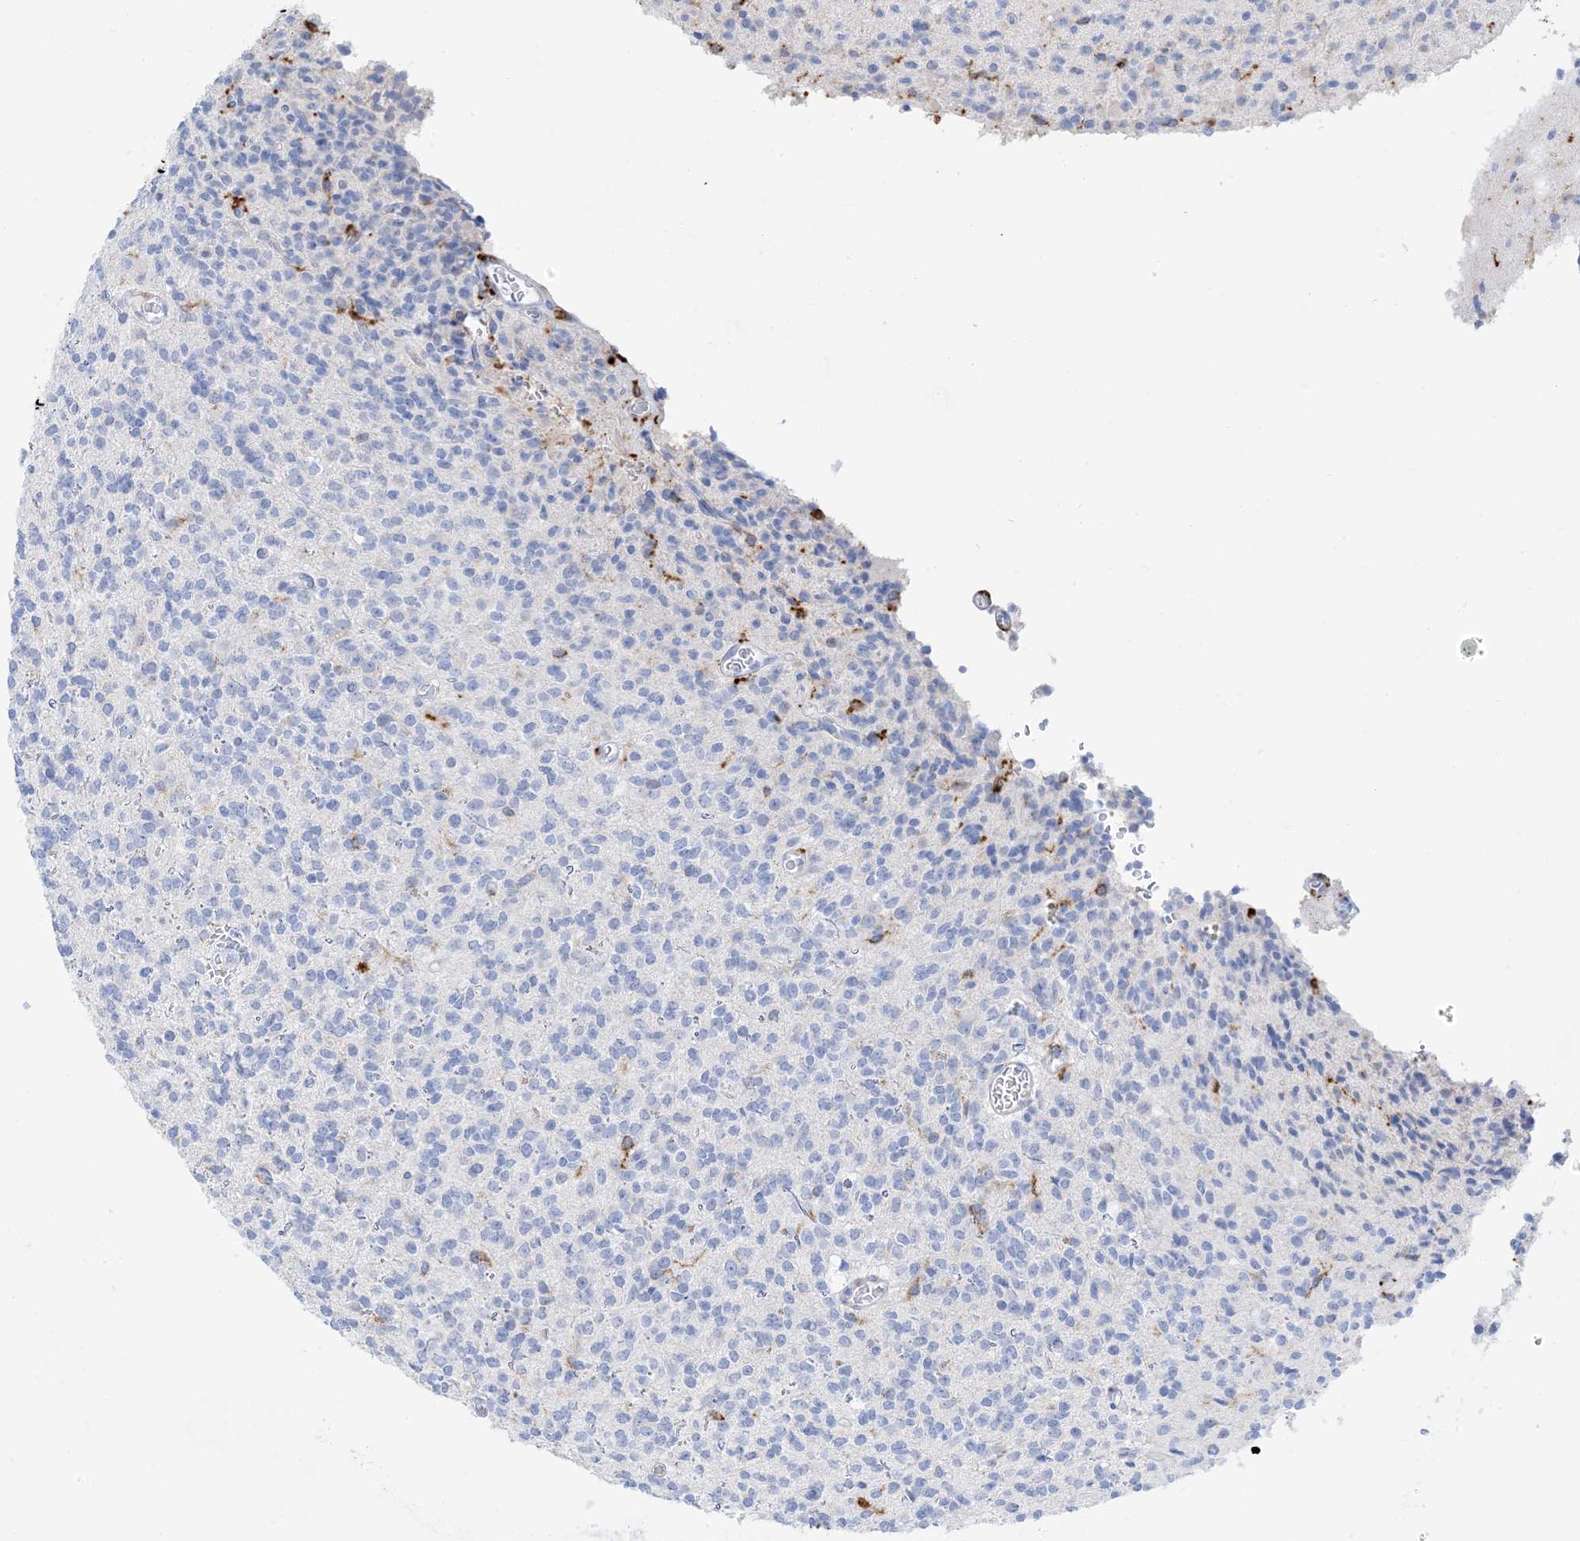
{"staining": {"intensity": "negative", "quantity": "none", "location": "none"}, "tissue": "glioma", "cell_type": "Tumor cells", "image_type": "cancer", "snomed": [{"axis": "morphology", "description": "Glioma, malignant, High grade"}, {"axis": "topography", "description": "Brain"}], "caption": "IHC histopathology image of neoplastic tissue: glioma stained with DAB (3,3'-diaminobenzidine) demonstrates no significant protein expression in tumor cells.", "gene": "DPH3", "patient": {"sex": "male", "age": 34}}